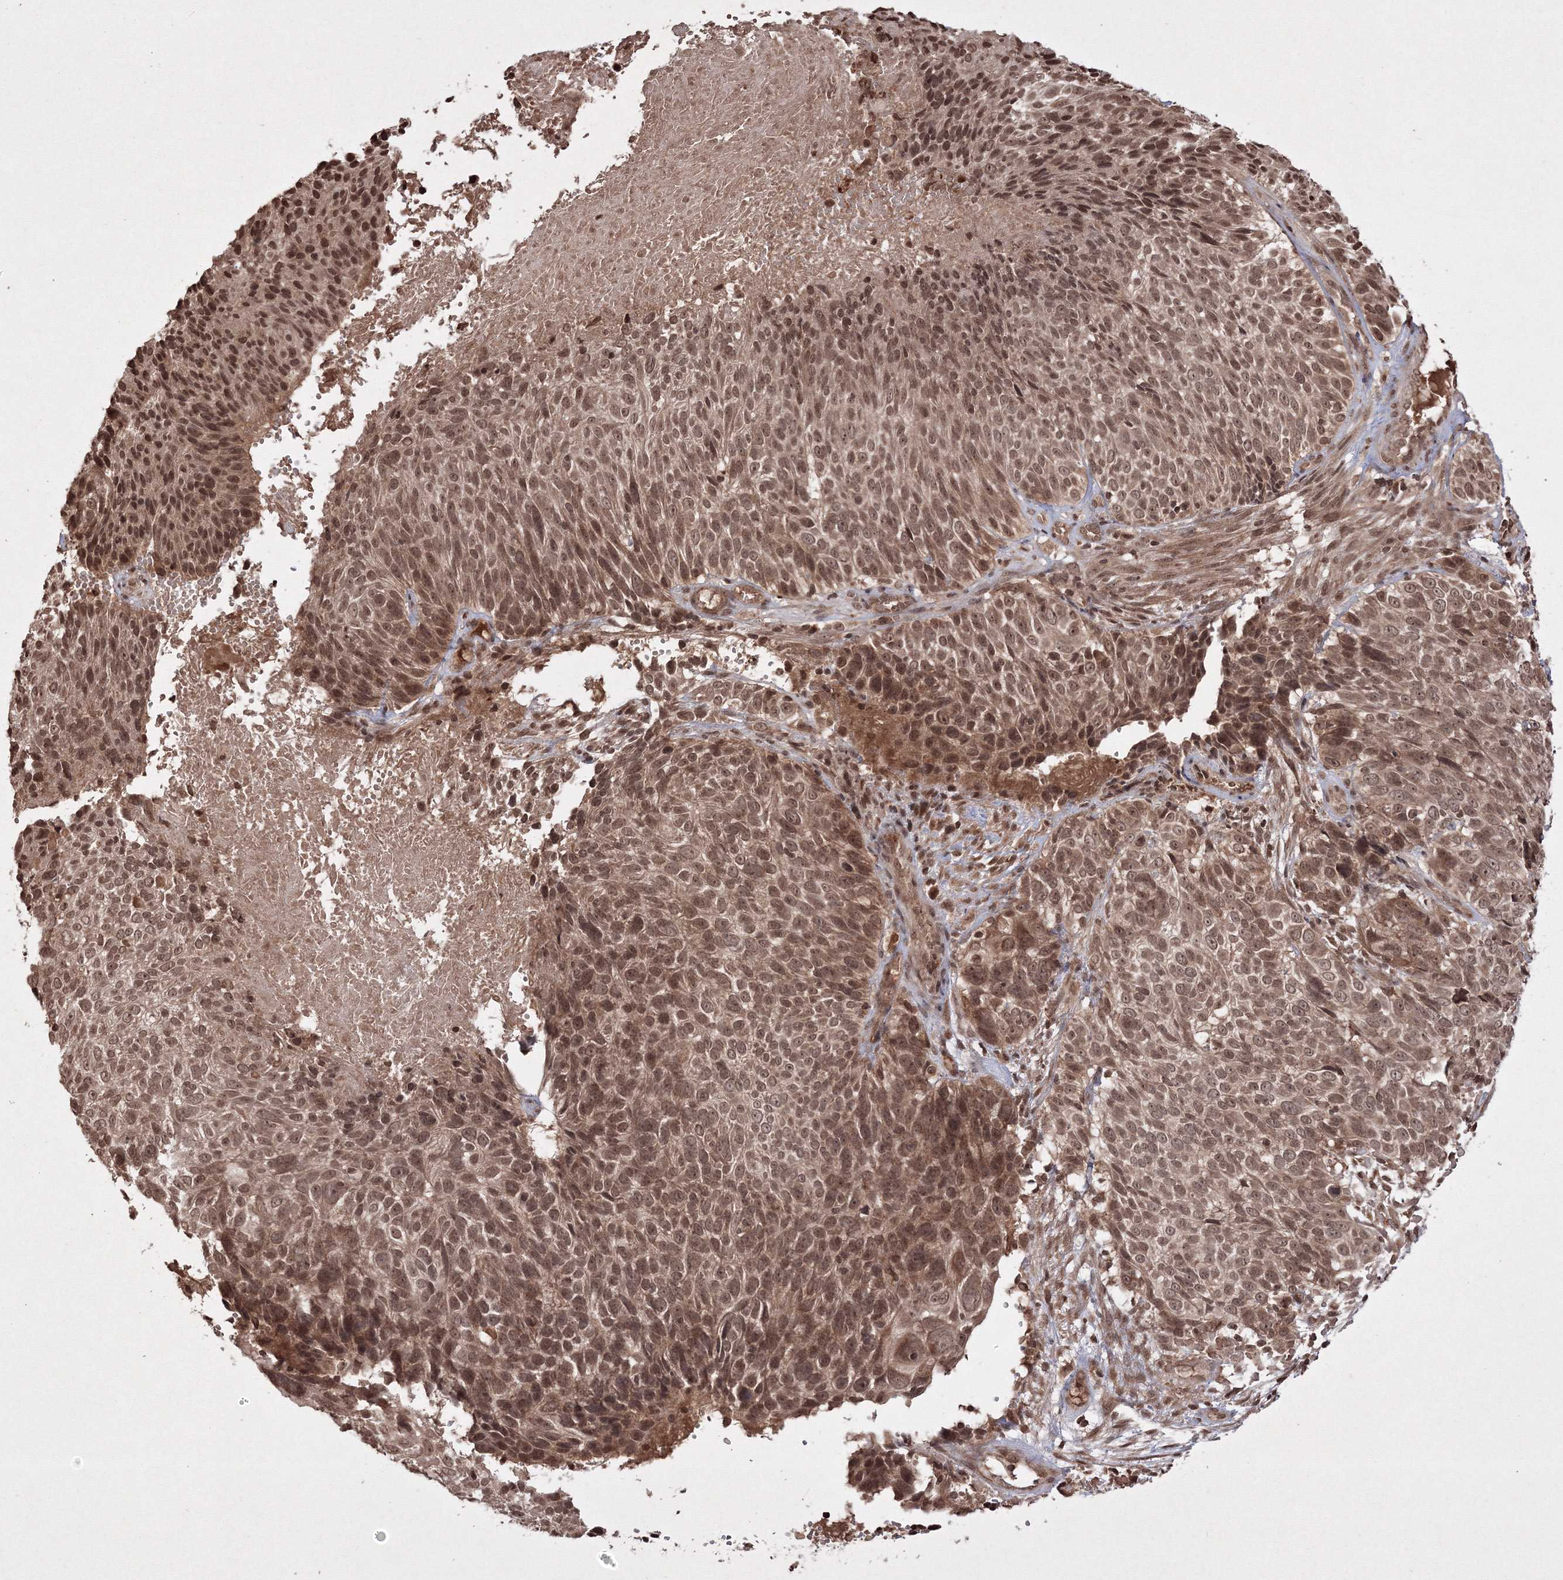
{"staining": {"intensity": "moderate", "quantity": ">75%", "location": "nuclear"}, "tissue": "cervical cancer", "cell_type": "Tumor cells", "image_type": "cancer", "snomed": [{"axis": "morphology", "description": "Squamous cell carcinoma, NOS"}, {"axis": "topography", "description": "Cervix"}], "caption": "Human cervical squamous cell carcinoma stained with a brown dye displays moderate nuclear positive expression in about >75% of tumor cells.", "gene": "PEX13", "patient": {"sex": "female", "age": 74}}